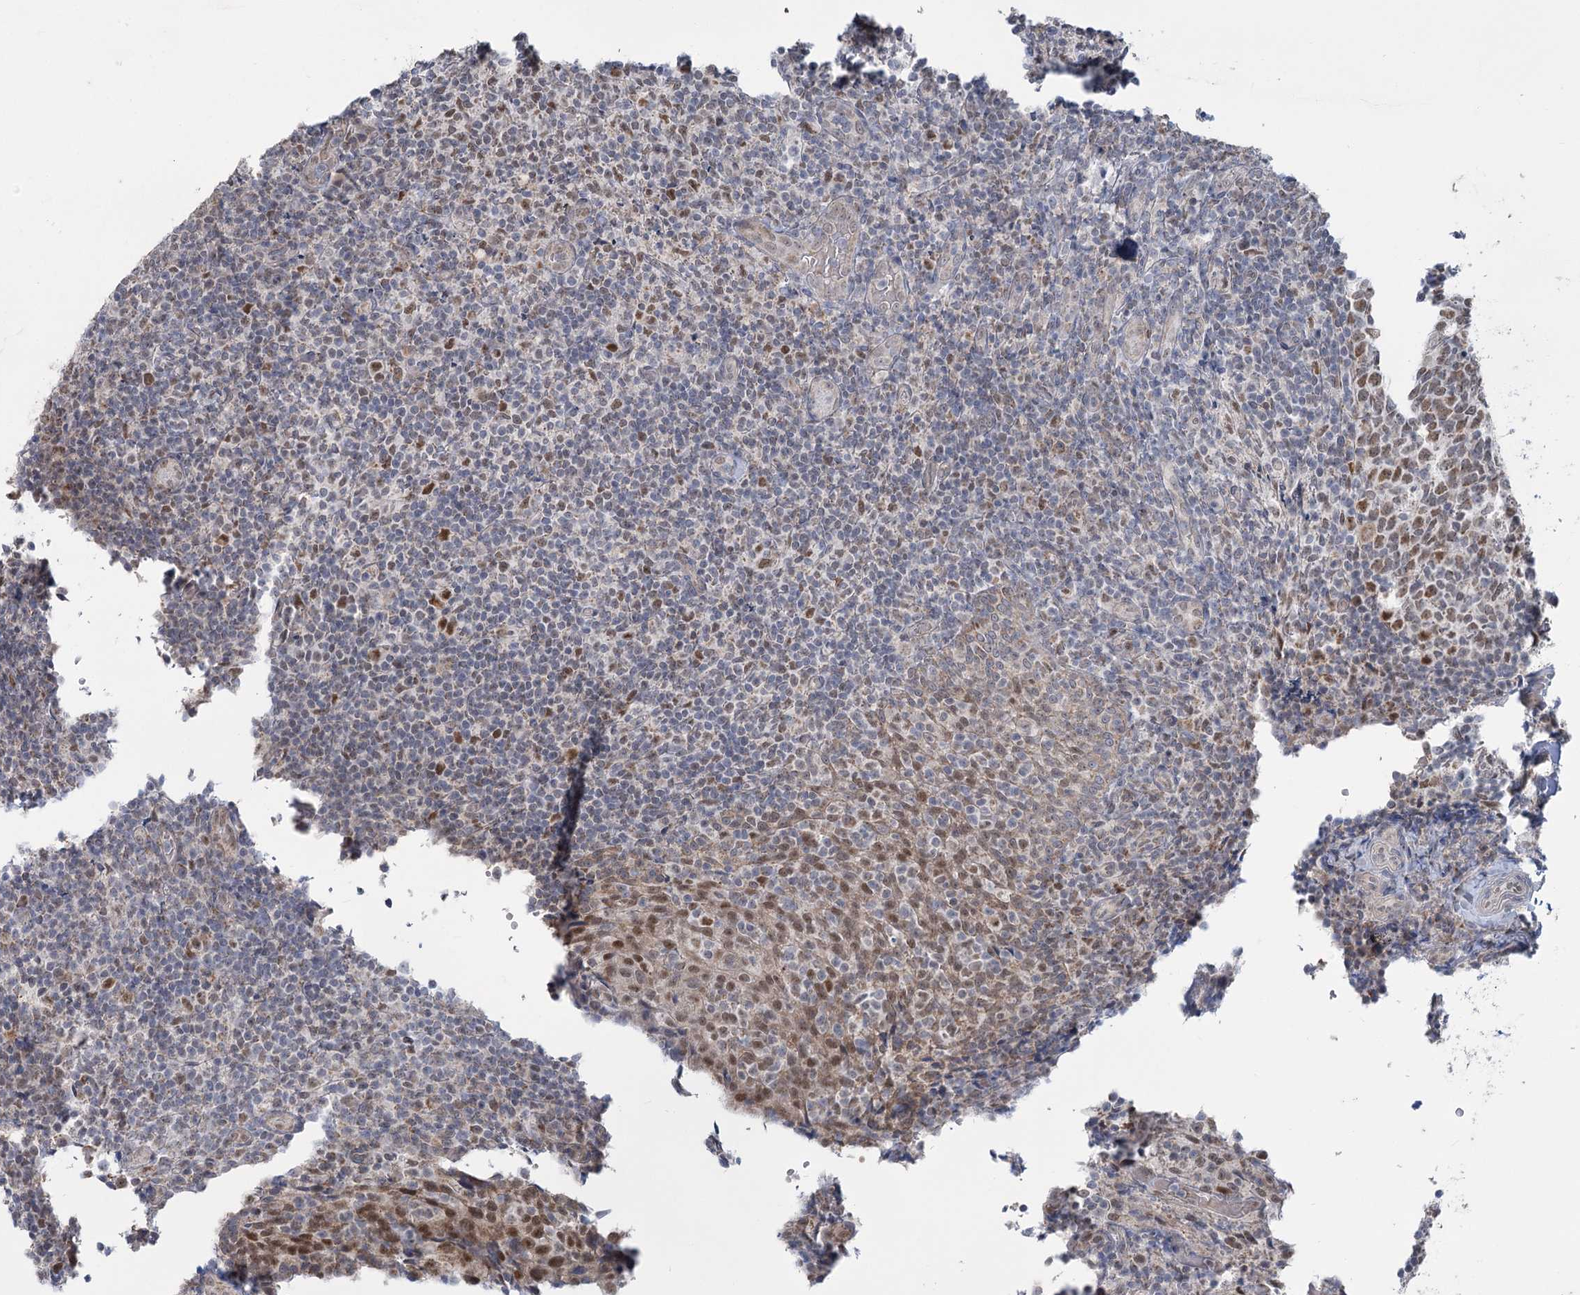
{"staining": {"intensity": "moderate", "quantity": "<25%", "location": "nuclear"}, "tissue": "tonsil", "cell_type": "Germinal center cells", "image_type": "normal", "snomed": [{"axis": "morphology", "description": "Normal tissue, NOS"}, {"axis": "topography", "description": "Tonsil"}], "caption": "Normal tonsil shows moderate nuclear expression in approximately <25% of germinal center cells The protein is shown in brown color, while the nuclei are stained blue..", "gene": "MTG1", "patient": {"sex": "female", "age": 19}}